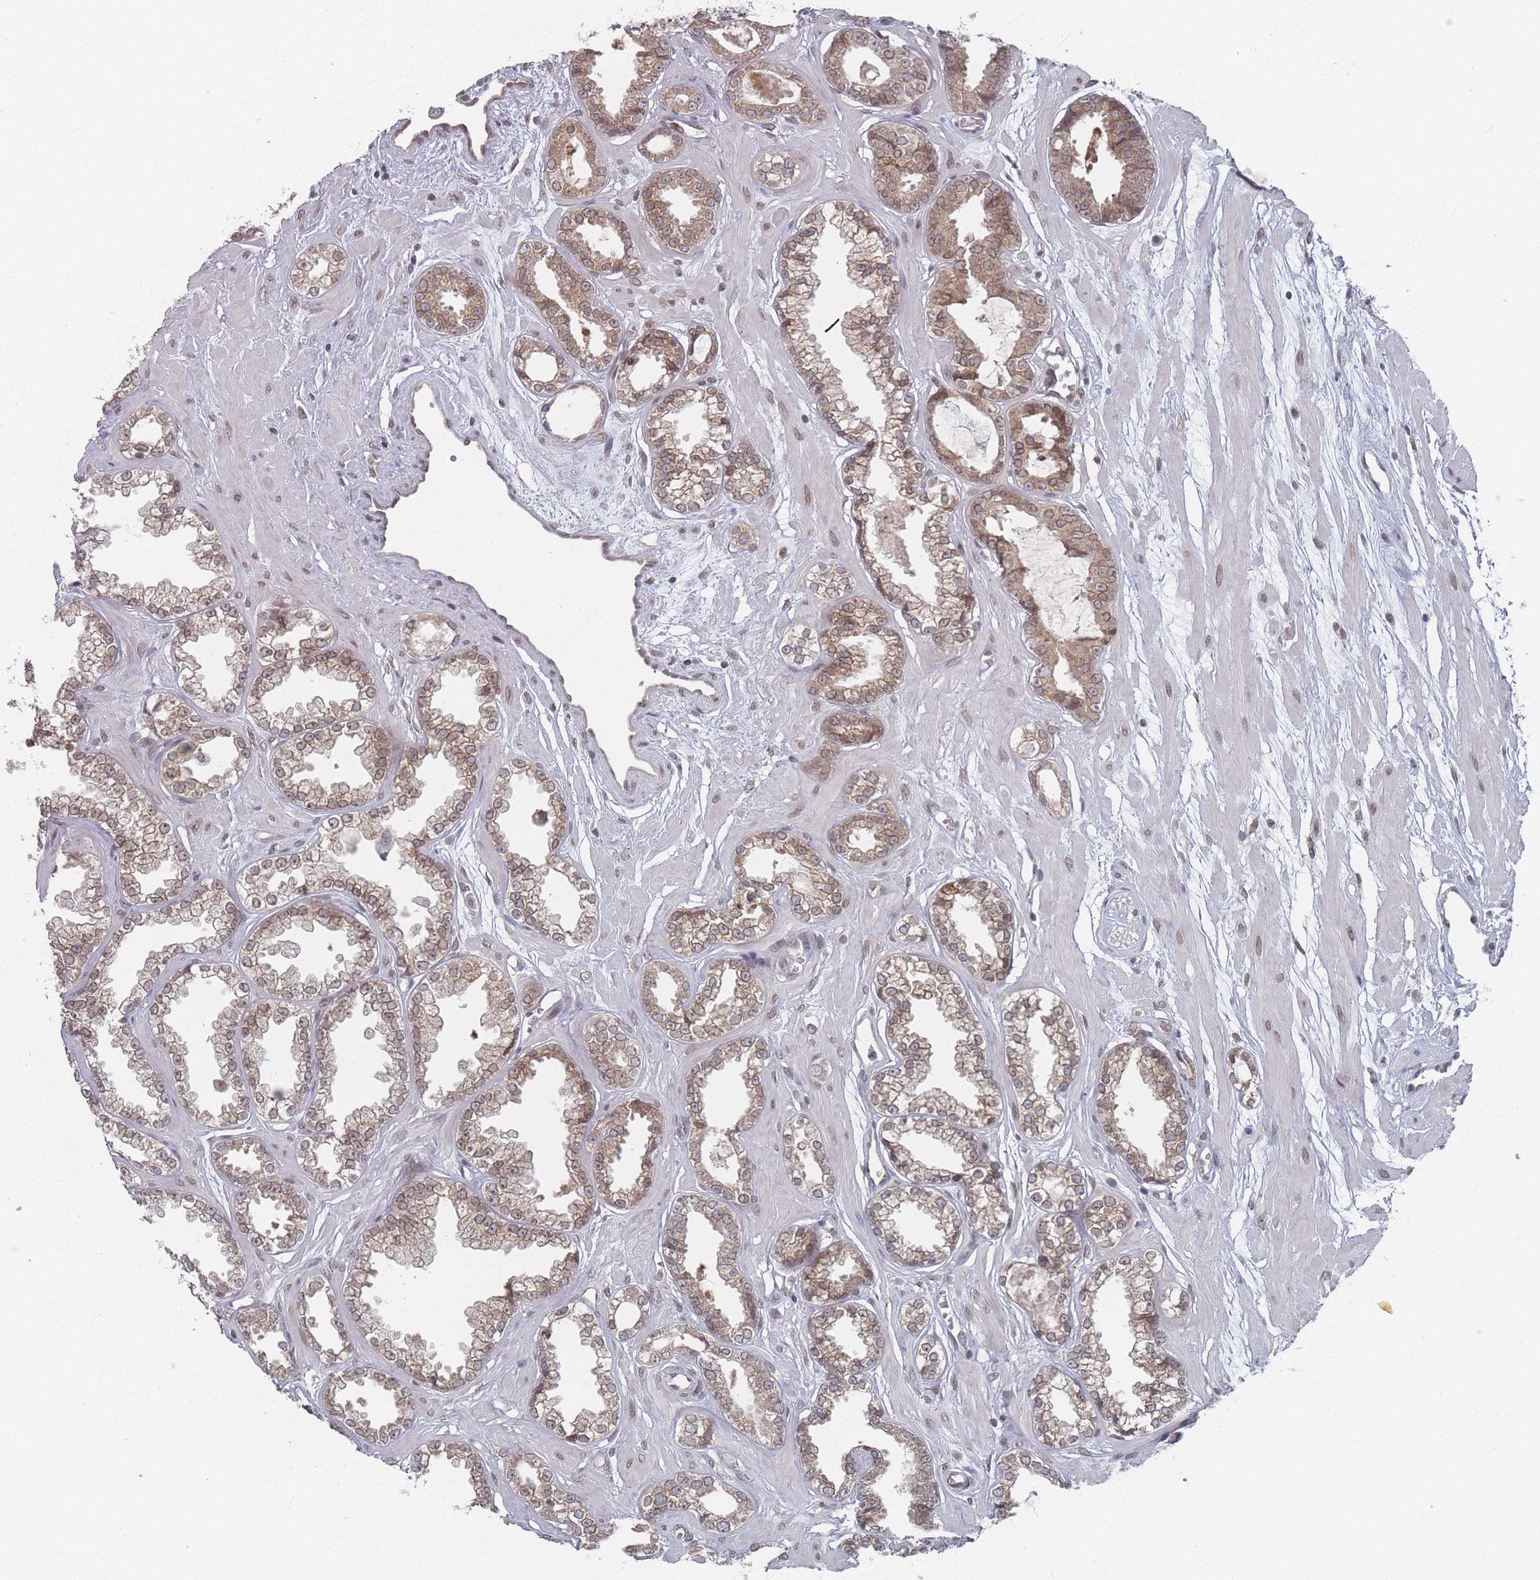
{"staining": {"intensity": "weak", "quantity": ">75%", "location": "cytoplasmic/membranous,nuclear"}, "tissue": "prostate cancer", "cell_type": "Tumor cells", "image_type": "cancer", "snomed": [{"axis": "morphology", "description": "Adenocarcinoma, Low grade"}, {"axis": "topography", "description": "Prostate"}], "caption": "Immunohistochemistry of human prostate cancer displays low levels of weak cytoplasmic/membranous and nuclear expression in about >75% of tumor cells. (IHC, brightfield microscopy, high magnification).", "gene": "TBC1D25", "patient": {"sex": "male", "age": 60}}